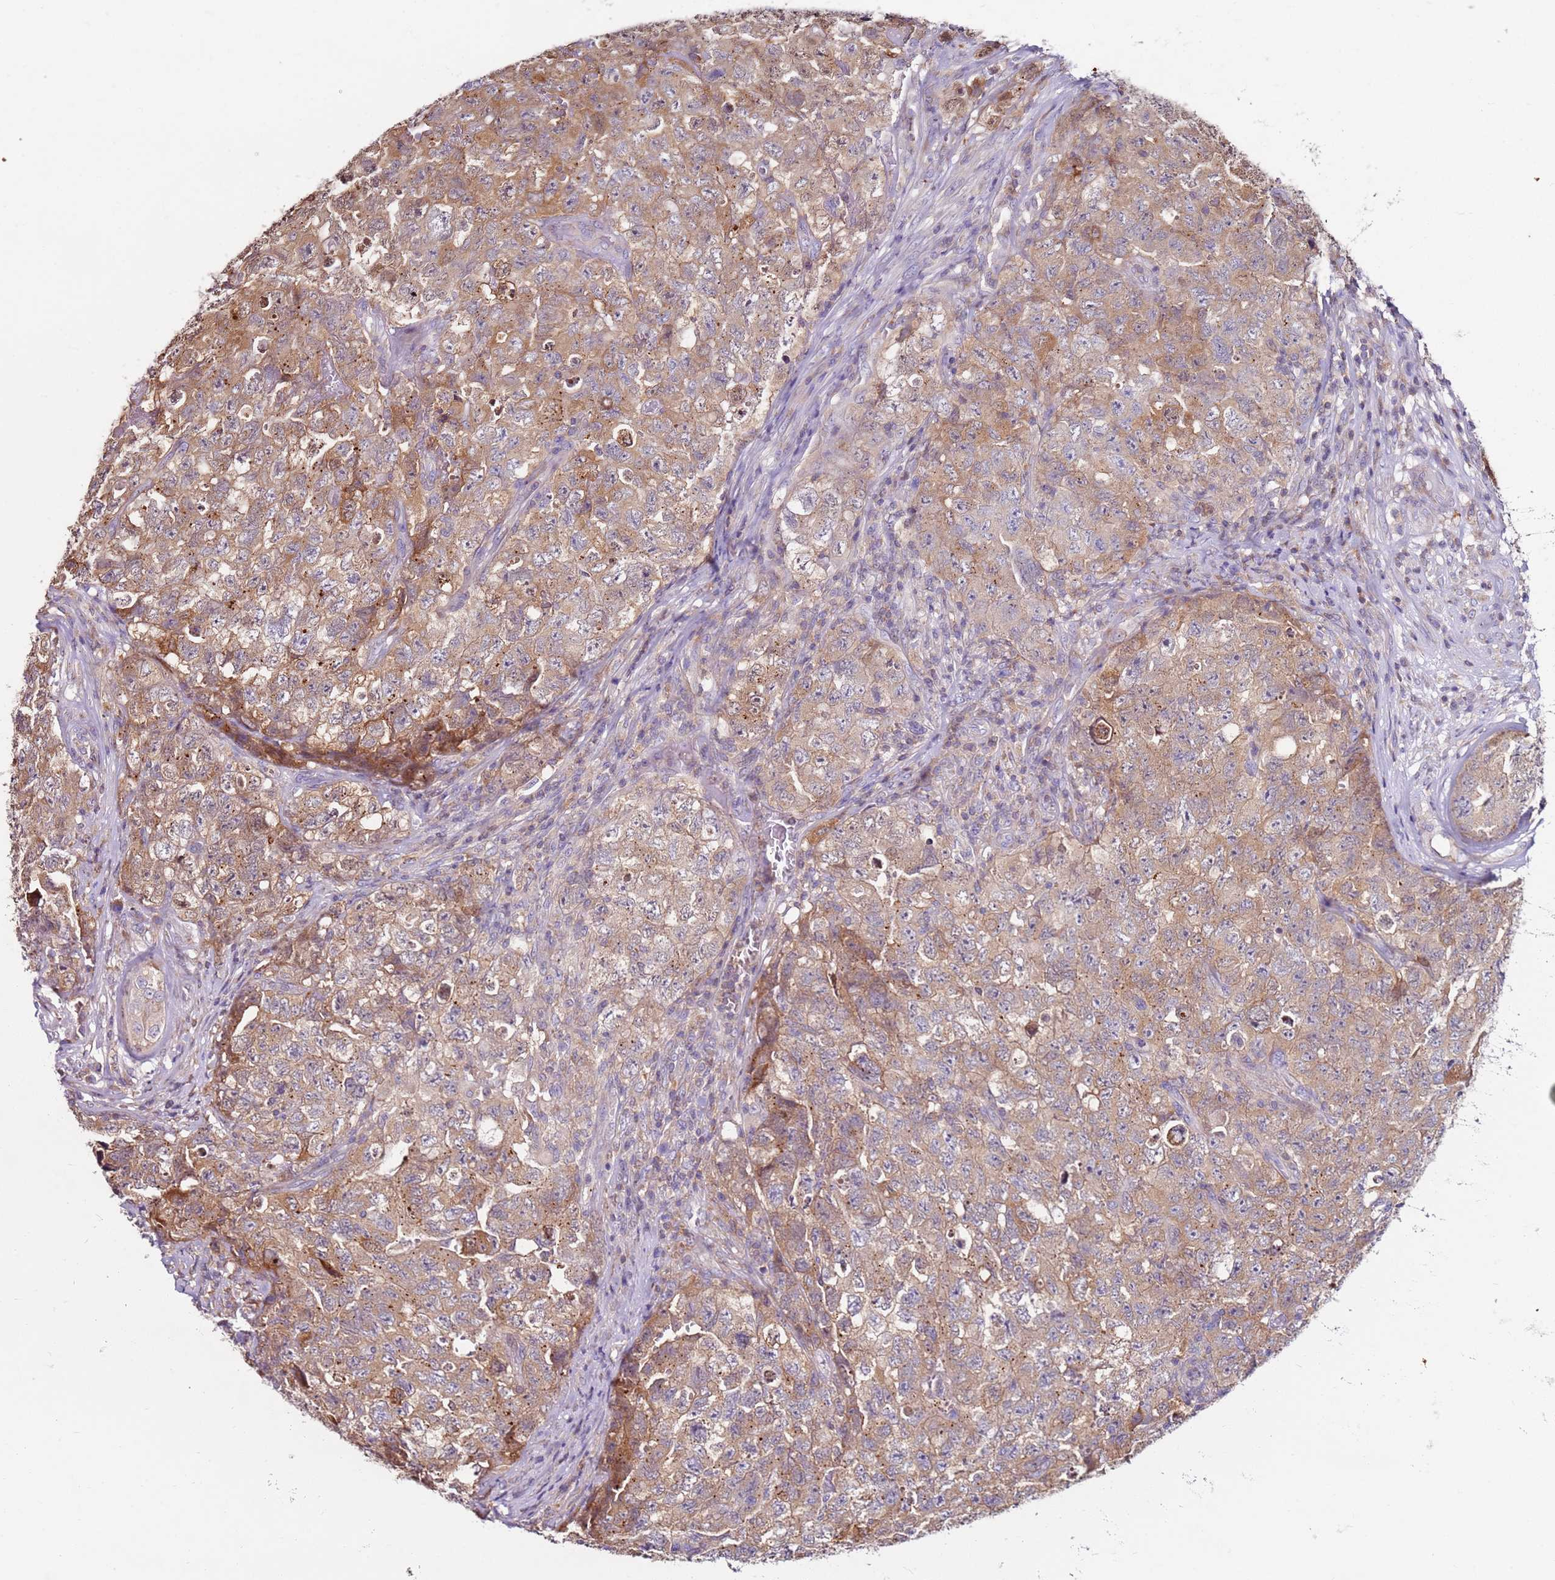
{"staining": {"intensity": "moderate", "quantity": ">75%", "location": "cytoplasmic/membranous"}, "tissue": "testis cancer", "cell_type": "Tumor cells", "image_type": "cancer", "snomed": [{"axis": "morphology", "description": "Carcinoma, Embryonal, NOS"}, {"axis": "topography", "description": "Testis"}], "caption": "Protein staining shows moderate cytoplasmic/membranous expression in approximately >75% of tumor cells in embryonal carcinoma (testis).", "gene": "CNOT9", "patient": {"sex": "male", "age": 31}}